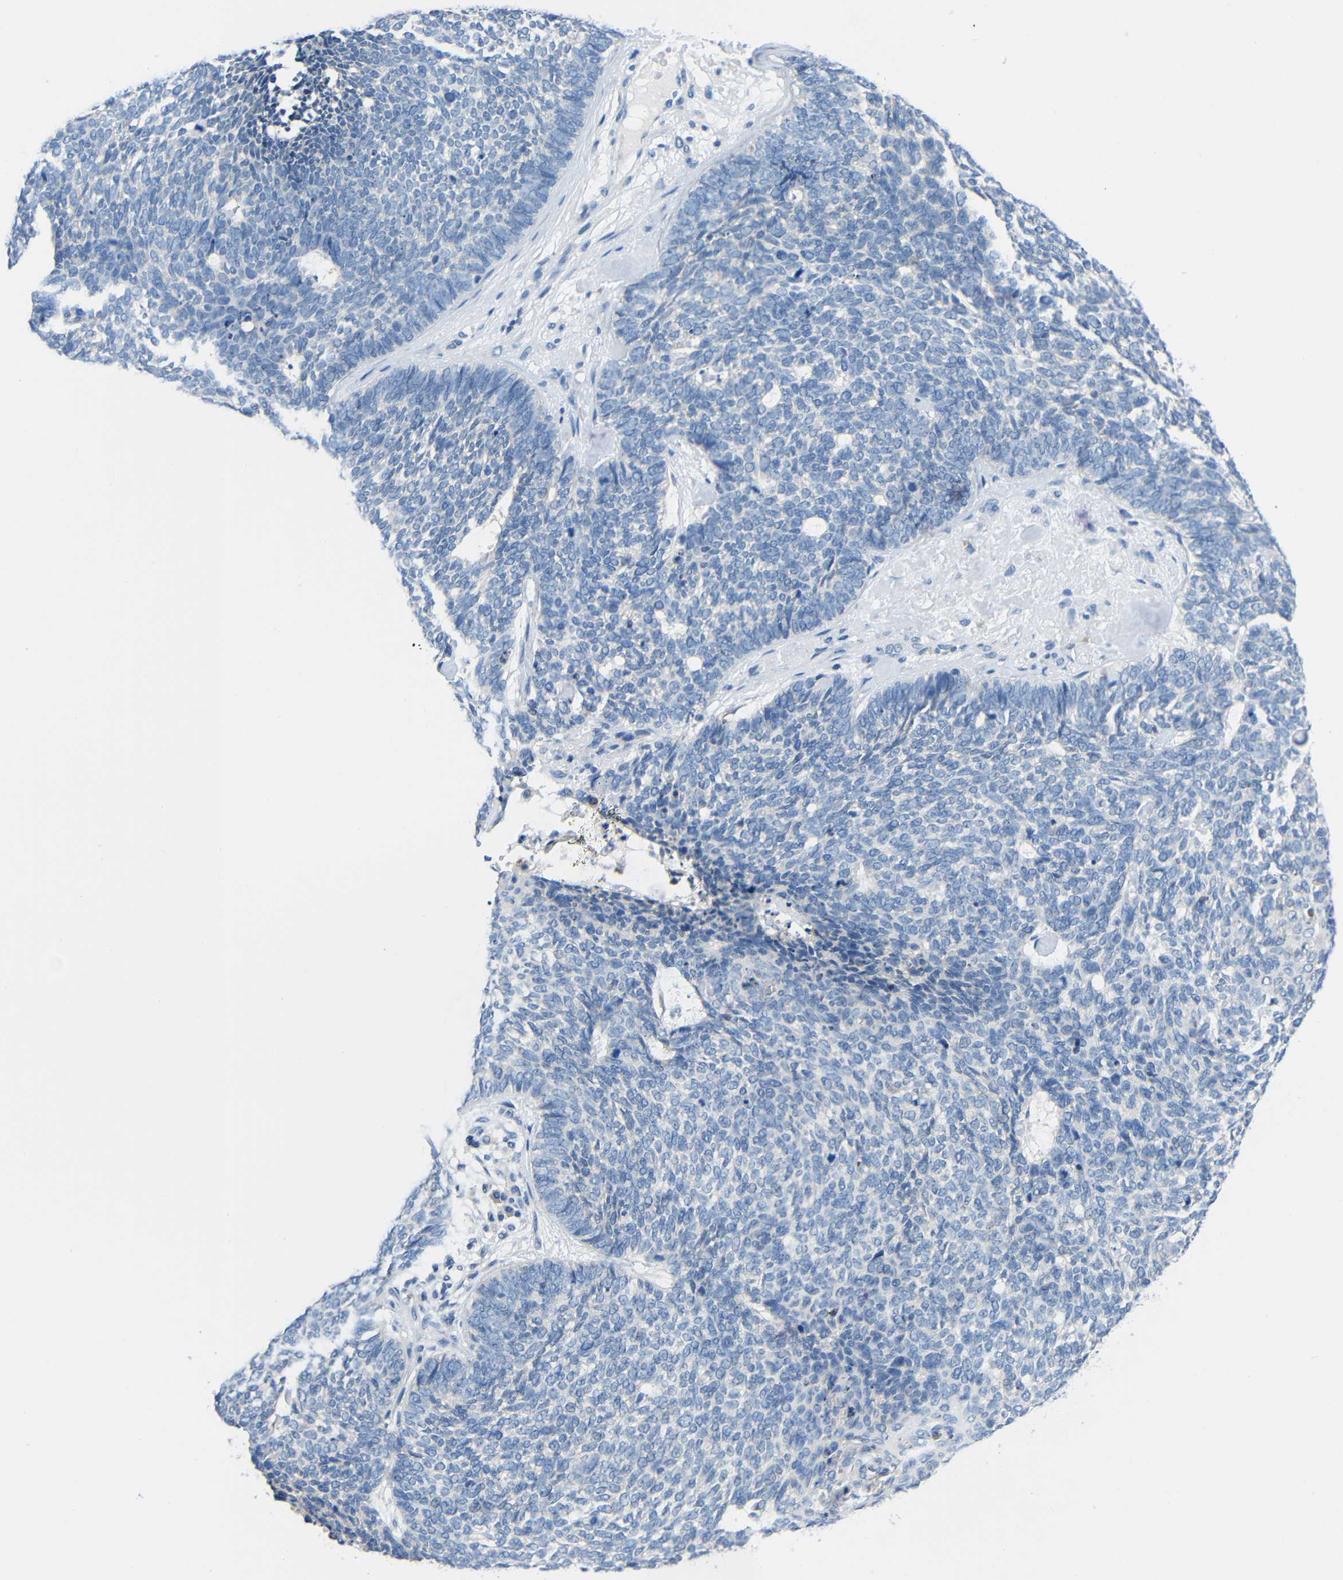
{"staining": {"intensity": "negative", "quantity": "none", "location": "none"}, "tissue": "skin cancer", "cell_type": "Tumor cells", "image_type": "cancer", "snomed": [{"axis": "morphology", "description": "Basal cell carcinoma"}, {"axis": "topography", "description": "Skin"}], "caption": "Tumor cells are negative for brown protein staining in skin cancer.", "gene": "NEGR1", "patient": {"sex": "female", "age": 84}}